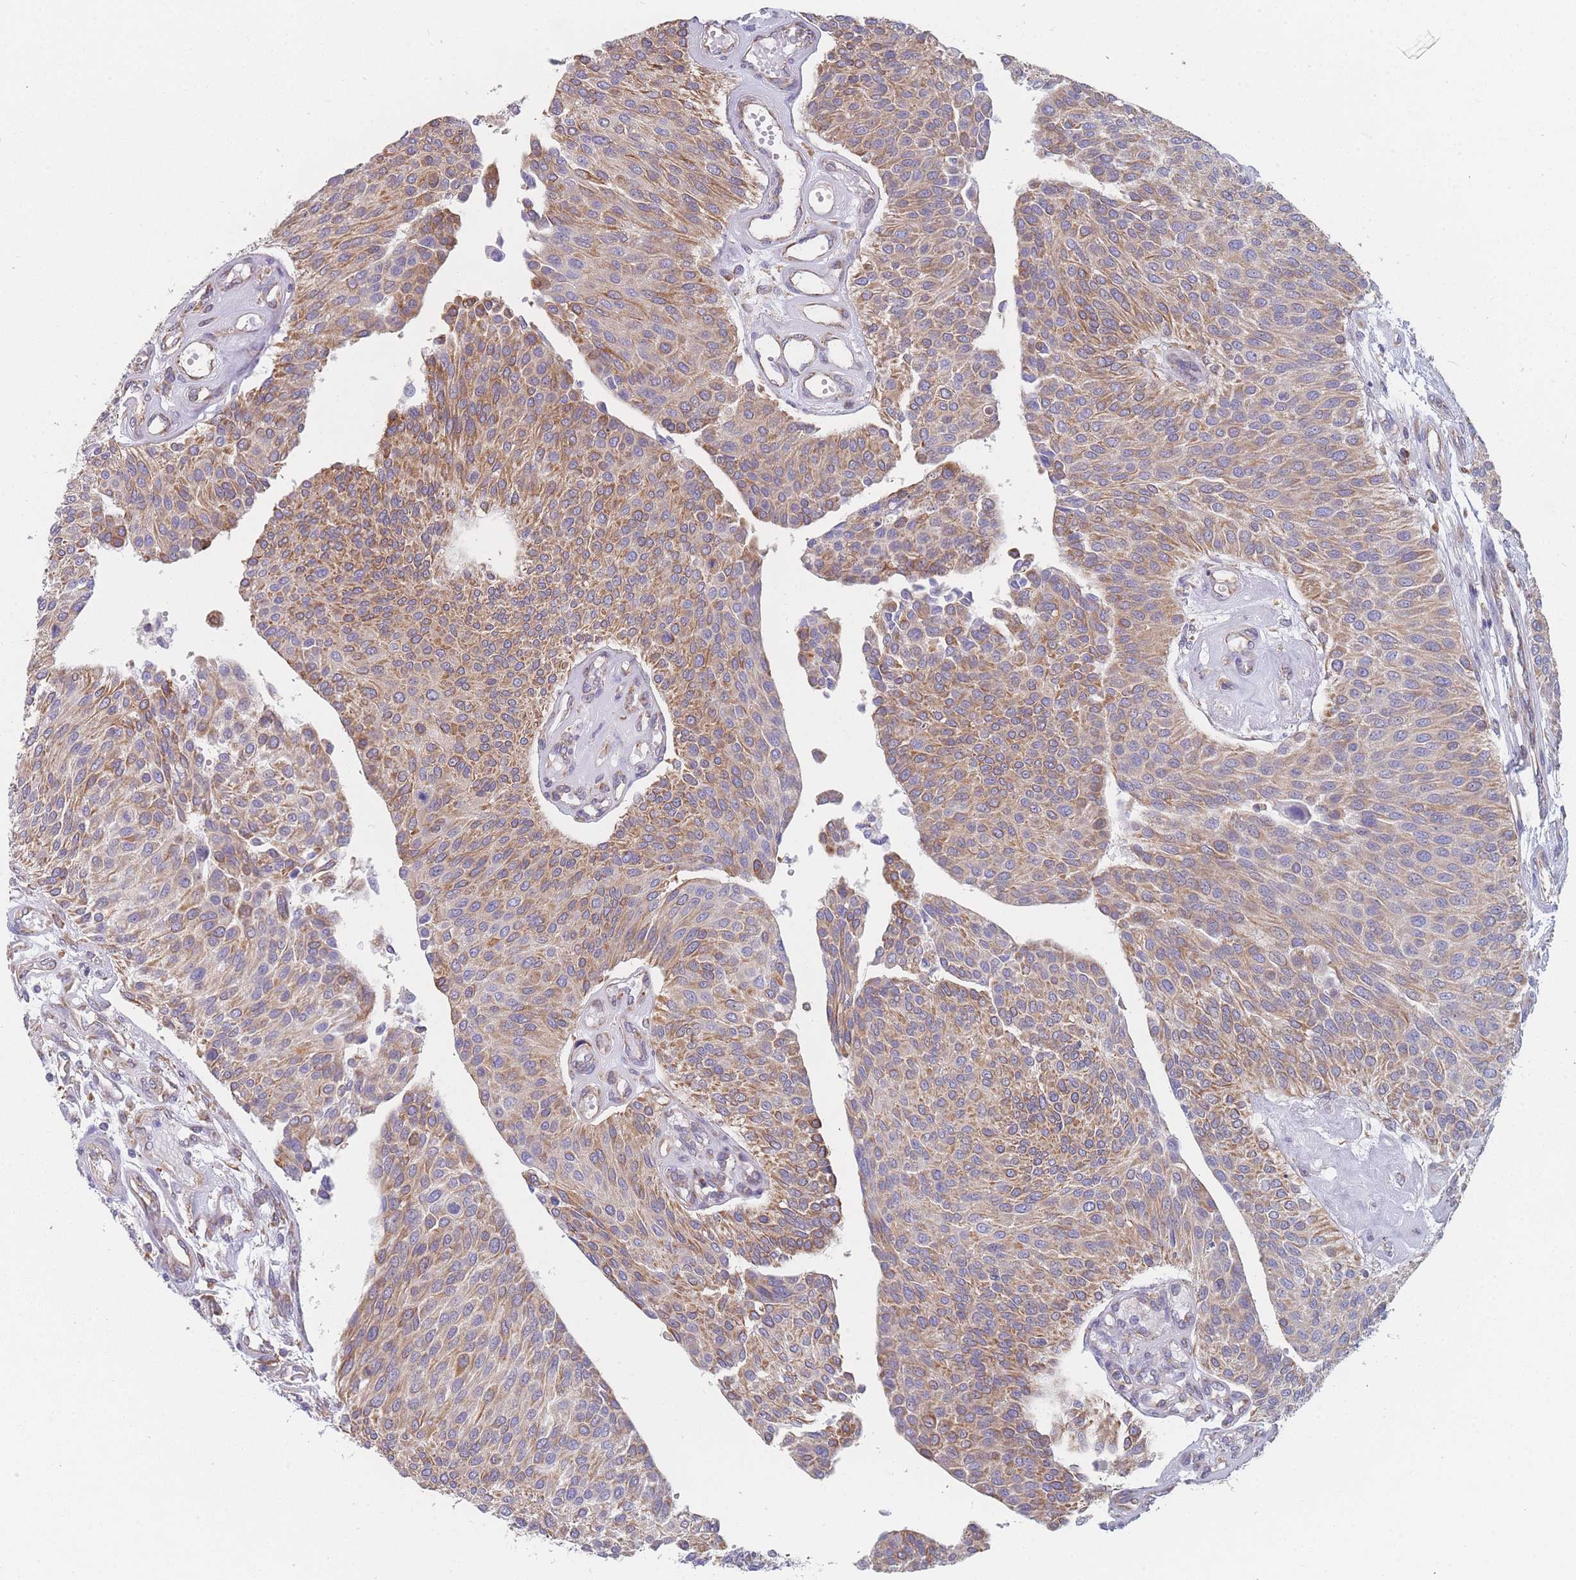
{"staining": {"intensity": "moderate", "quantity": ">75%", "location": "cytoplasmic/membranous"}, "tissue": "urothelial cancer", "cell_type": "Tumor cells", "image_type": "cancer", "snomed": [{"axis": "morphology", "description": "Urothelial carcinoma, NOS"}, {"axis": "topography", "description": "Urinary bladder"}], "caption": "IHC (DAB (3,3'-diaminobenzidine)) staining of urothelial cancer demonstrates moderate cytoplasmic/membranous protein positivity in approximately >75% of tumor cells.", "gene": "OR7C2", "patient": {"sex": "male", "age": 55}}